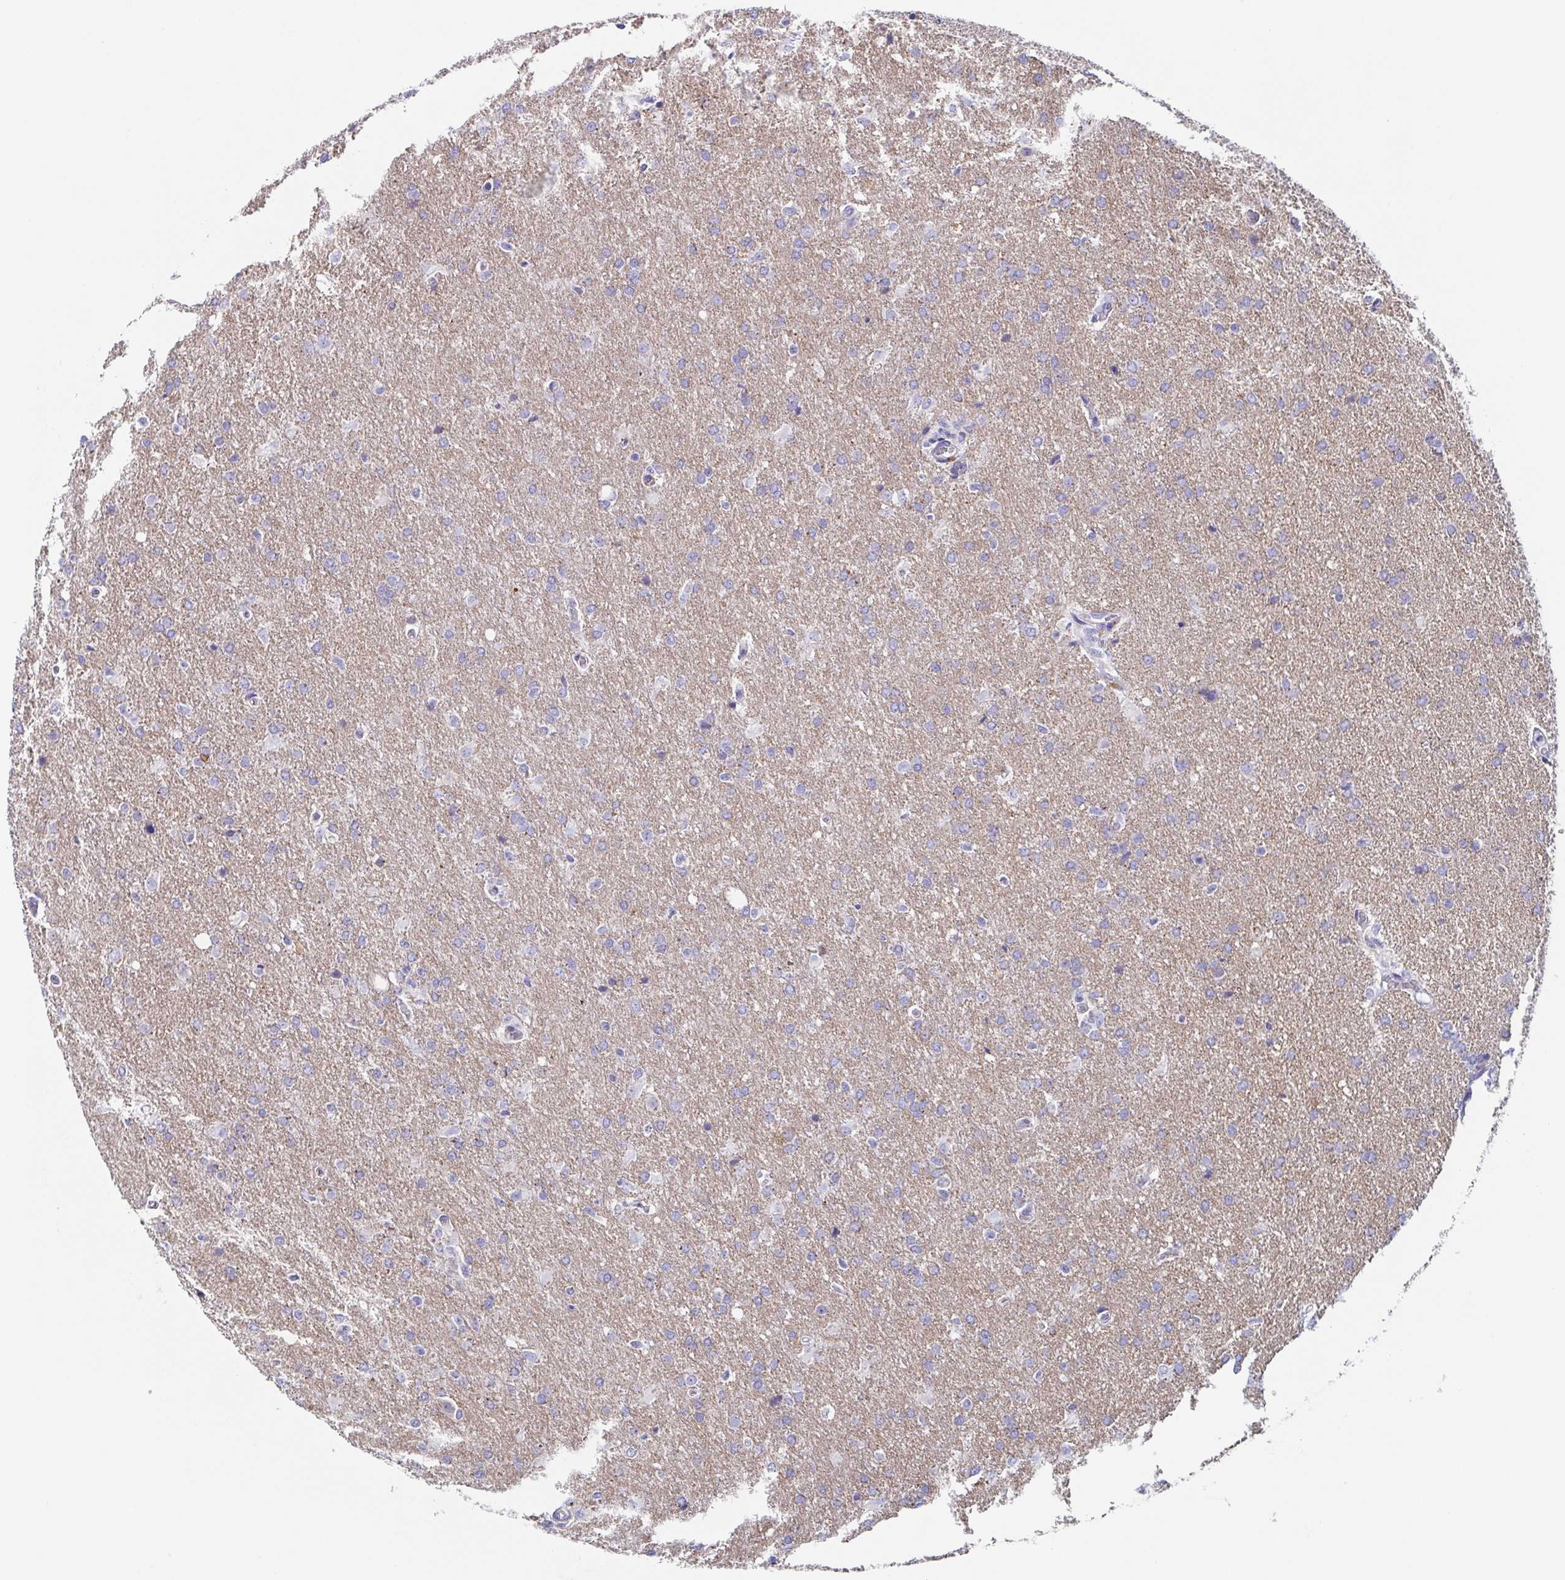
{"staining": {"intensity": "negative", "quantity": "none", "location": "none"}, "tissue": "glioma", "cell_type": "Tumor cells", "image_type": "cancer", "snomed": [{"axis": "morphology", "description": "Glioma, malignant, High grade"}, {"axis": "topography", "description": "Brain"}], "caption": "Immunohistochemistry photomicrograph of glioma stained for a protein (brown), which demonstrates no staining in tumor cells. The staining is performed using DAB brown chromogen with nuclei counter-stained in using hematoxylin.", "gene": "TAGLN3", "patient": {"sex": "male", "age": 68}}